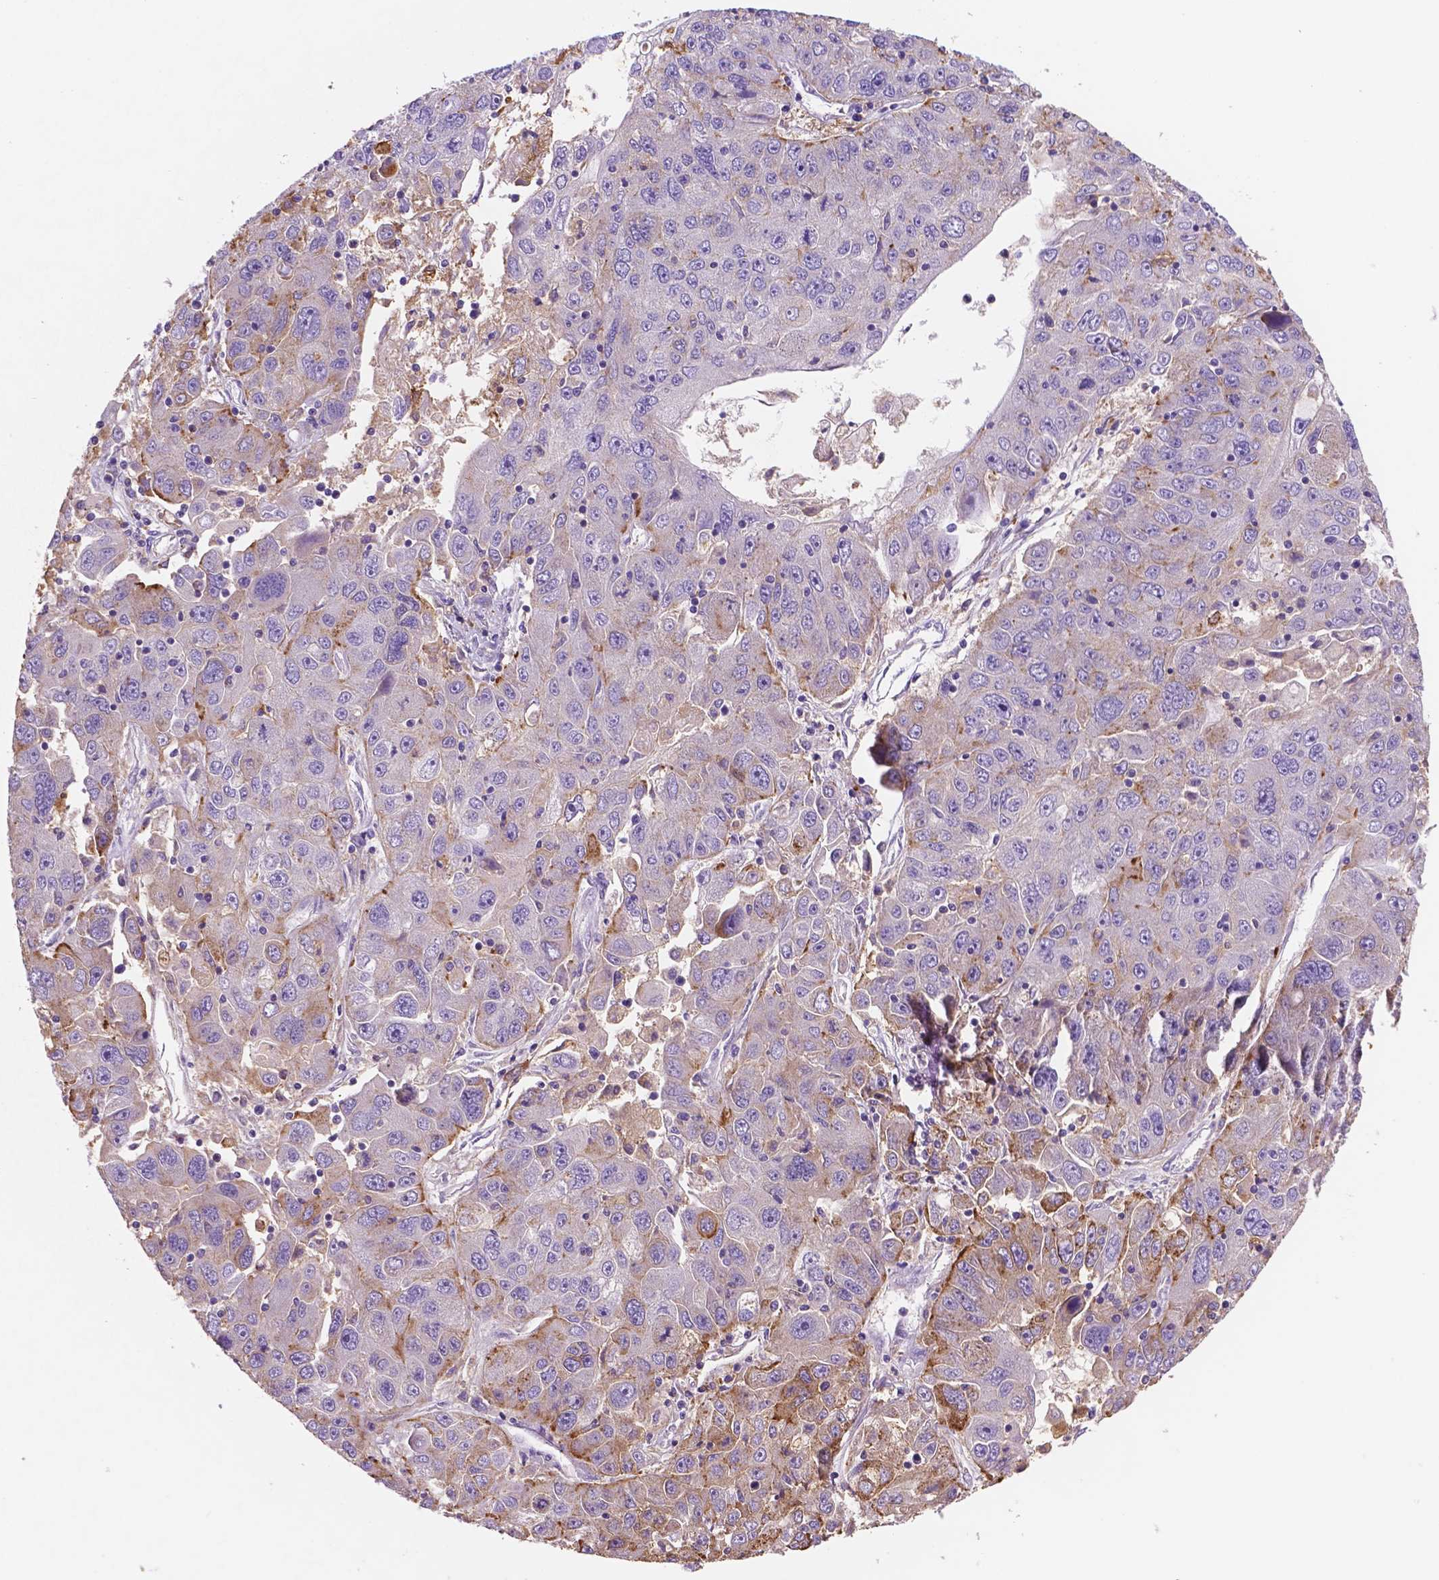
{"staining": {"intensity": "moderate", "quantity": "<25%", "location": "cytoplasmic/membranous"}, "tissue": "stomach cancer", "cell_type": "Tumor cells", "image_type": "cancer", "snomed": [{"axis": "morphology", "description": "Adenocarcinoma, NOS"}, {"axis": "topography", "description": "Stomach"}], "caption": "Immunohistochemistry (IHC) (DAB) staining of stomach adenocarcinoma demonstrates moderate cytoplasmic/membranous protein expression in about <25% of tumor cells.", "gene": "MKRN2OS", "patient": {"sex": "male", "age": 56}}